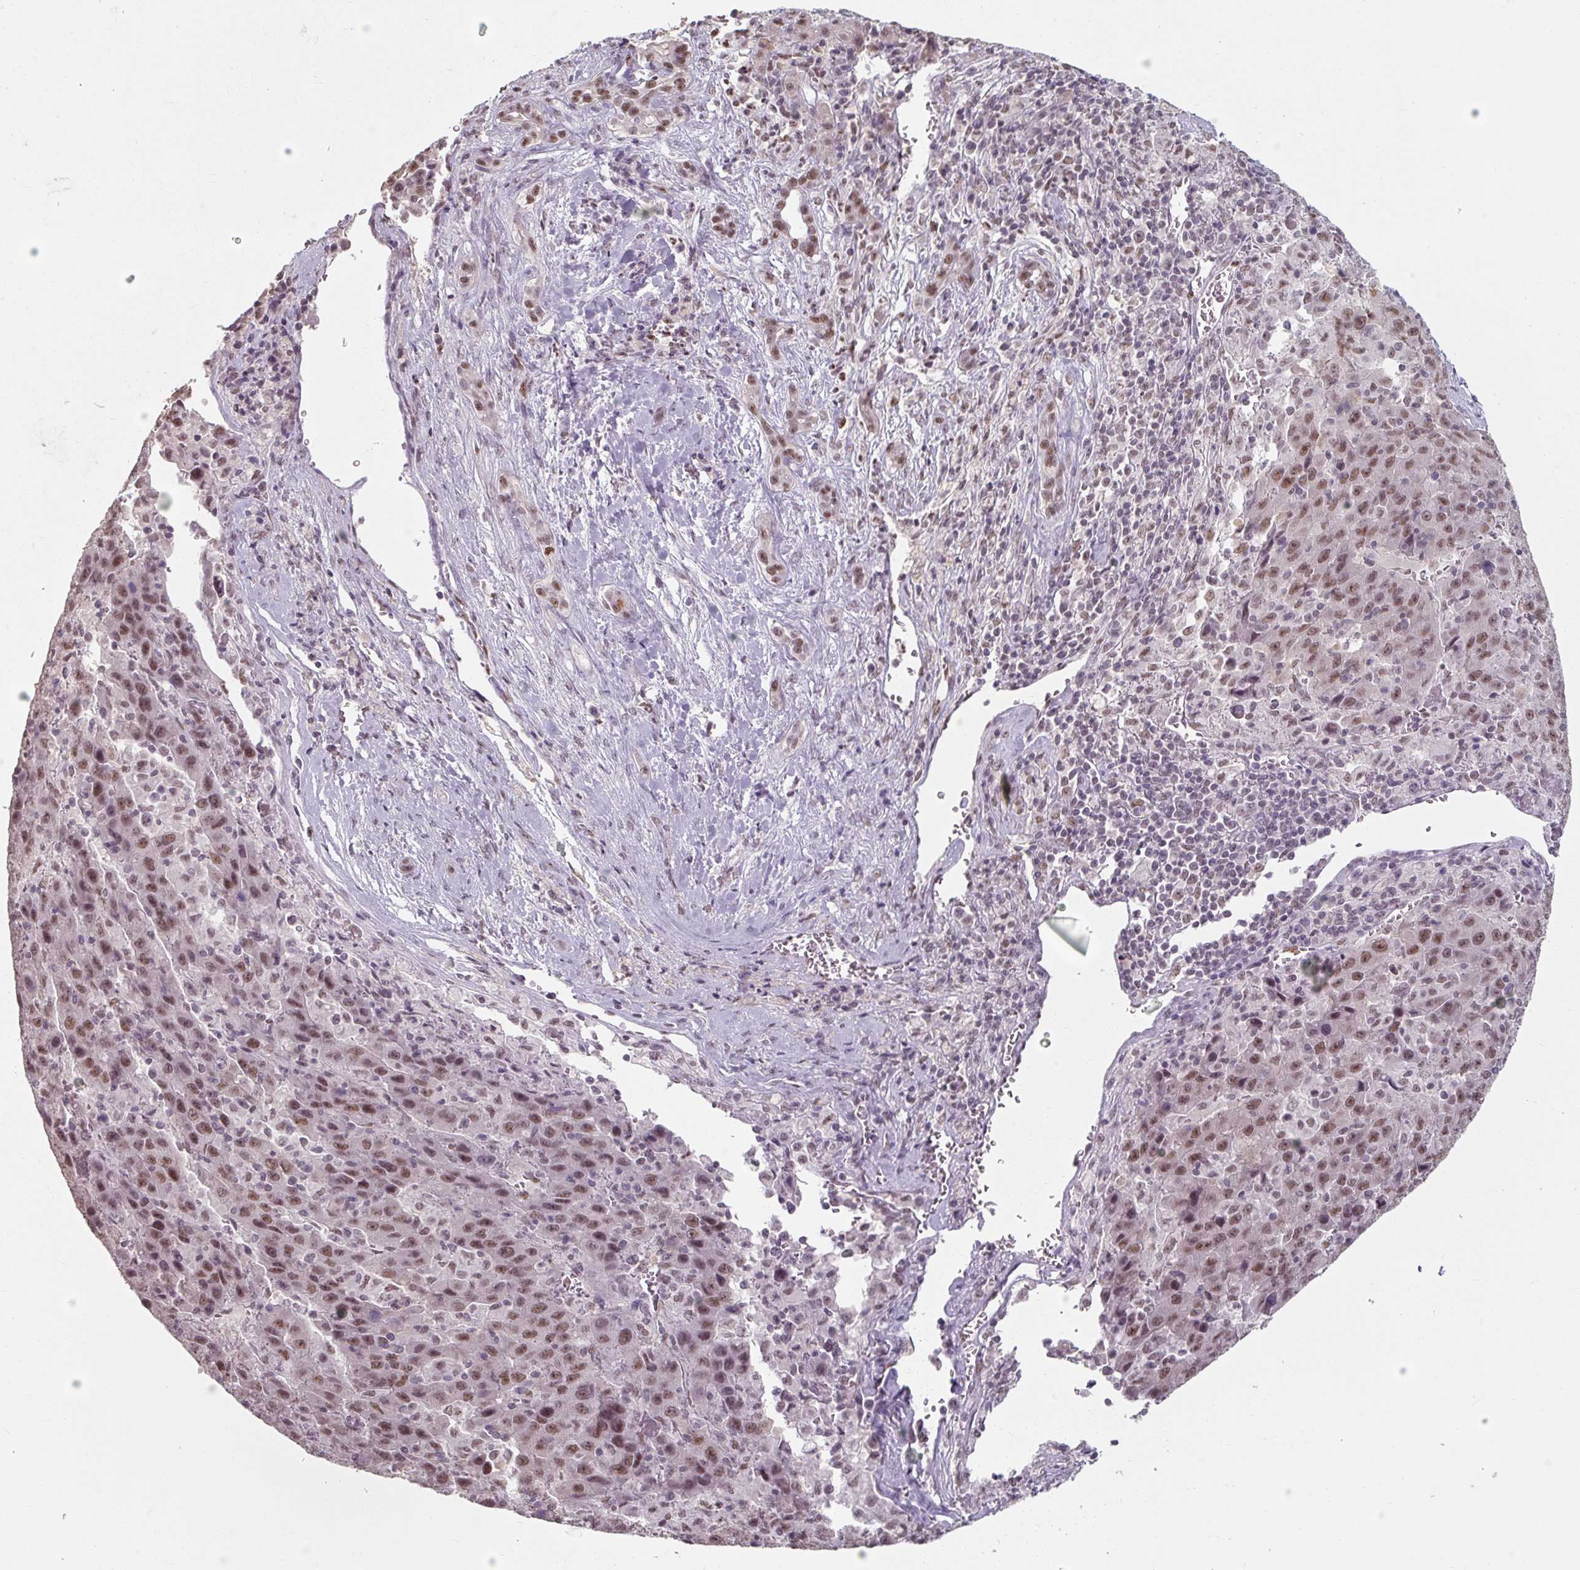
{"staining": {"intensity": "moderate", "quantity": ">75%", "location": "nuclear"}, "tissue": "liver cancer", "cell_type": "Tumor cells", "image_type": "cancer", "snomed": [{"axis": "morphology", "description": "Carcinoma, Hepatocellular, NOS"}, {"axis": "topography", "description": "Liver"}], "caption": "An IHC image of neoplastic tissue is shown. Protein staining in brown shows moderate nuclear positivity in hepatocellular carcinoma (liver) within tumor cells.", "gene": "ZFTRAF1", "patient": {"sex": "female", "age": 53}}